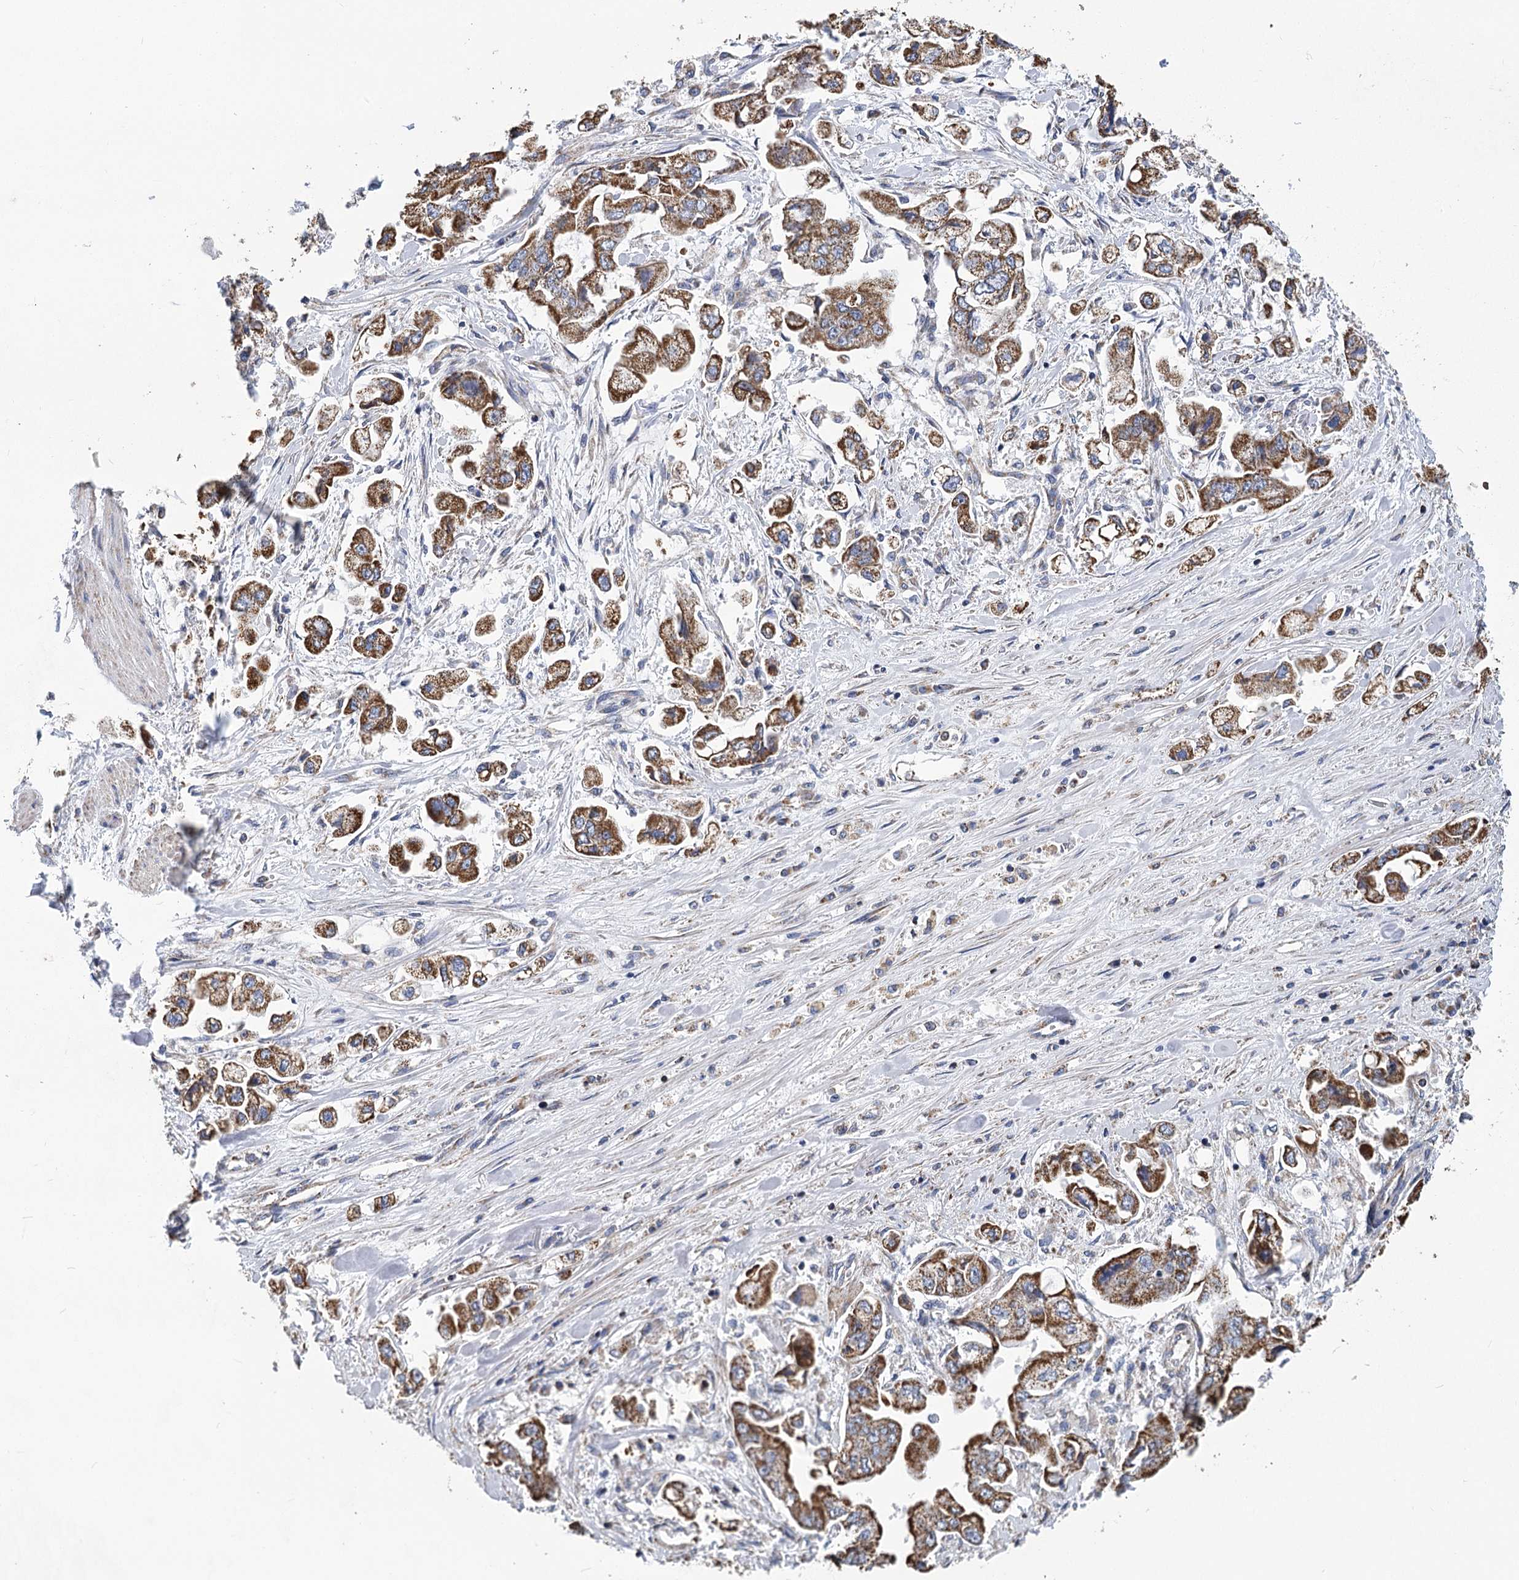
{"staining": {"intensity": "strong", "quantity": ">75%", "location": "cytoplasmic/membranous"}, "tissue": "stomach cancer", "cell_type": "Tumor cells", "image_type": "cancer", "snomed": [{"axis": "morphology", "description": "Adenocarcinoma, NOS"}, {"axis": "topography", "description": "Stomach"}], "caption": "Tumor cells exhibit strong cytoplasmic/membranous expression in approximately >75% of cells in stomach adenocarcinoma.", "gene": "CCDC73", "patient": {"sex": "male", "age": 62}}